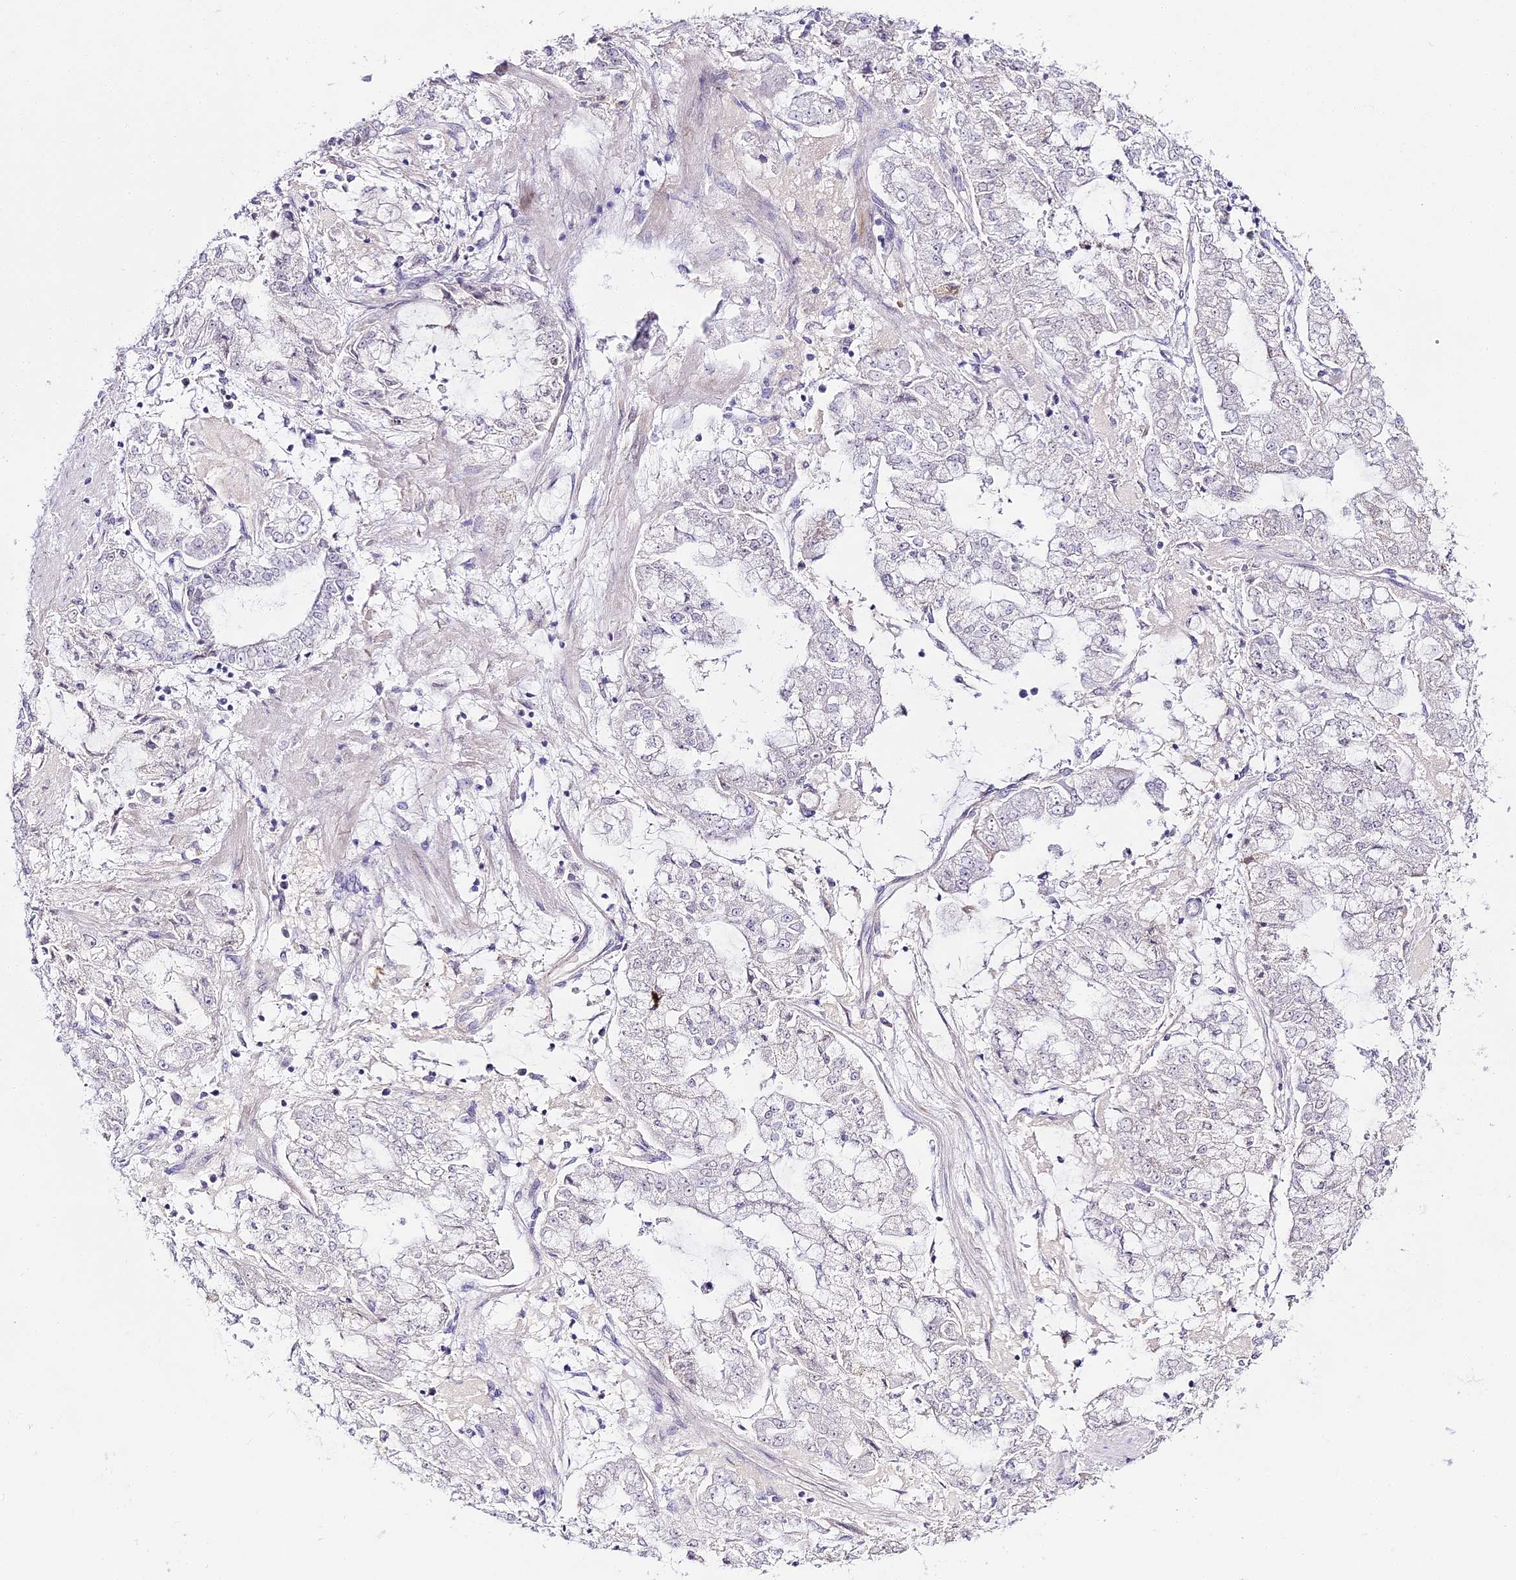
{"staining": {"intensity": "negative", "quantity": "none", "location": "none"}, "tissue": "stomach cancer", "cell_type": "Tumor cells", "image_type": "cancer", "snomed": [{"axis": "morphology", "description": "Adenocarcinoma, NOS"}, {"axis": "topography", "description": "Stomach"}], "caption": "There is no significant positivity in tumor cells of stomach cancer. The staining was performed using DAB (3,3'-diaminobenzidine) to visualize the protein expression in brown, while the nuclei were stained in blue with hematoxylin (Magnification: 20x).", "gene": "ALPG", "patient": {"sex": "male", "age": 76}}